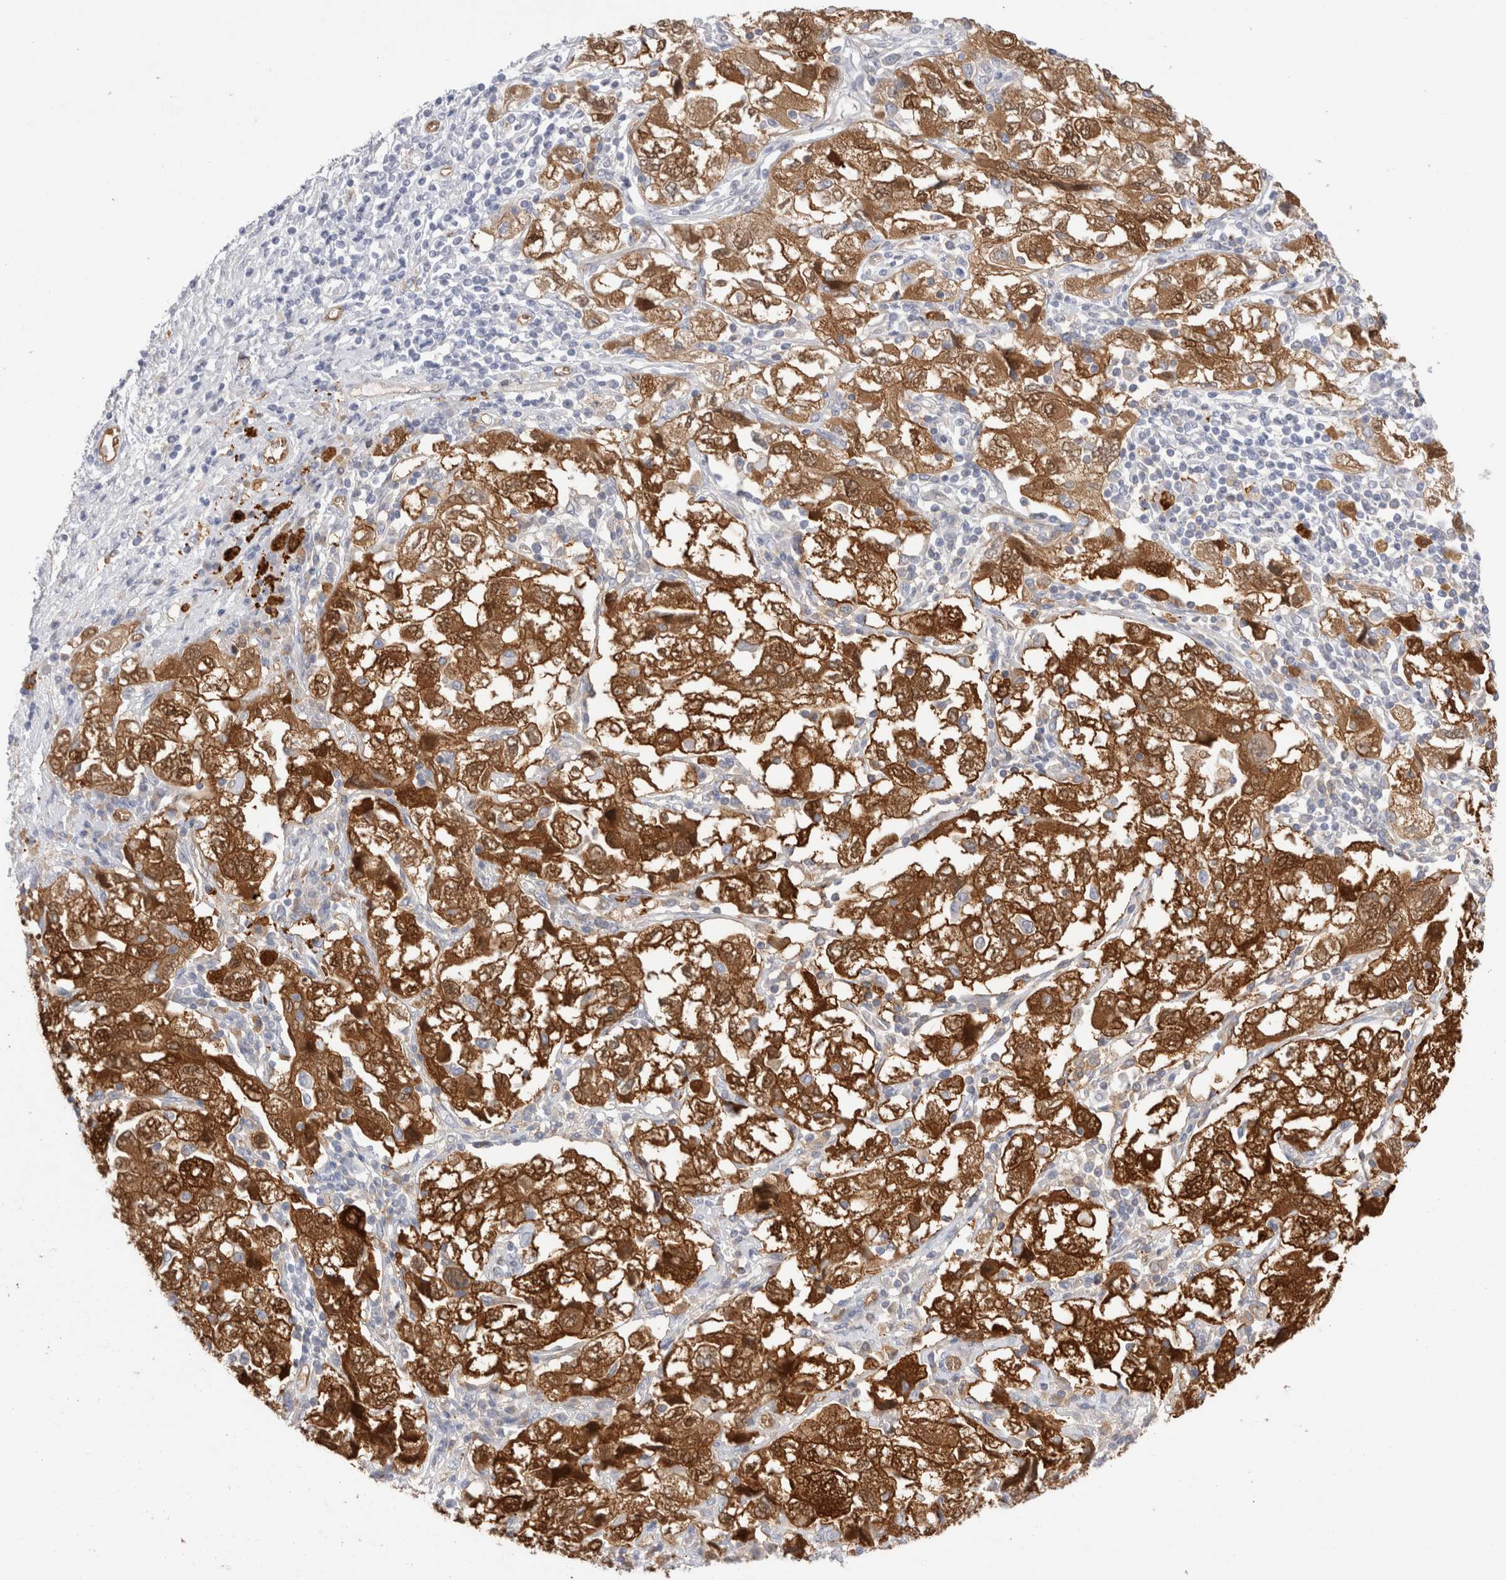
{"staining": {"intensity": "strong", "quantity": ">75%", "location": "cytoplasmic/membranous,nuclear"}, "tissue": "ovarian cancer", "cell_type": "Tumor cells", "image_type": "cancer", "snomed": [{"axis": "morphology", "description": "Carcinoma, NOS"}, {"axis": "morphology", "description": "Cystadenocarcinoma, serous, NOS"}, {"axis": "topography", "description": "Ovary"}], "caption": "DAB immunohistochemical staining of ovarian carcinoma demonstrates strong cytoplasmic/membranous and nuclear protein expression in about >75% of tumor cells.", "gene": "NAPEPLD", "patient": {"sex": "female", "age": 69}}